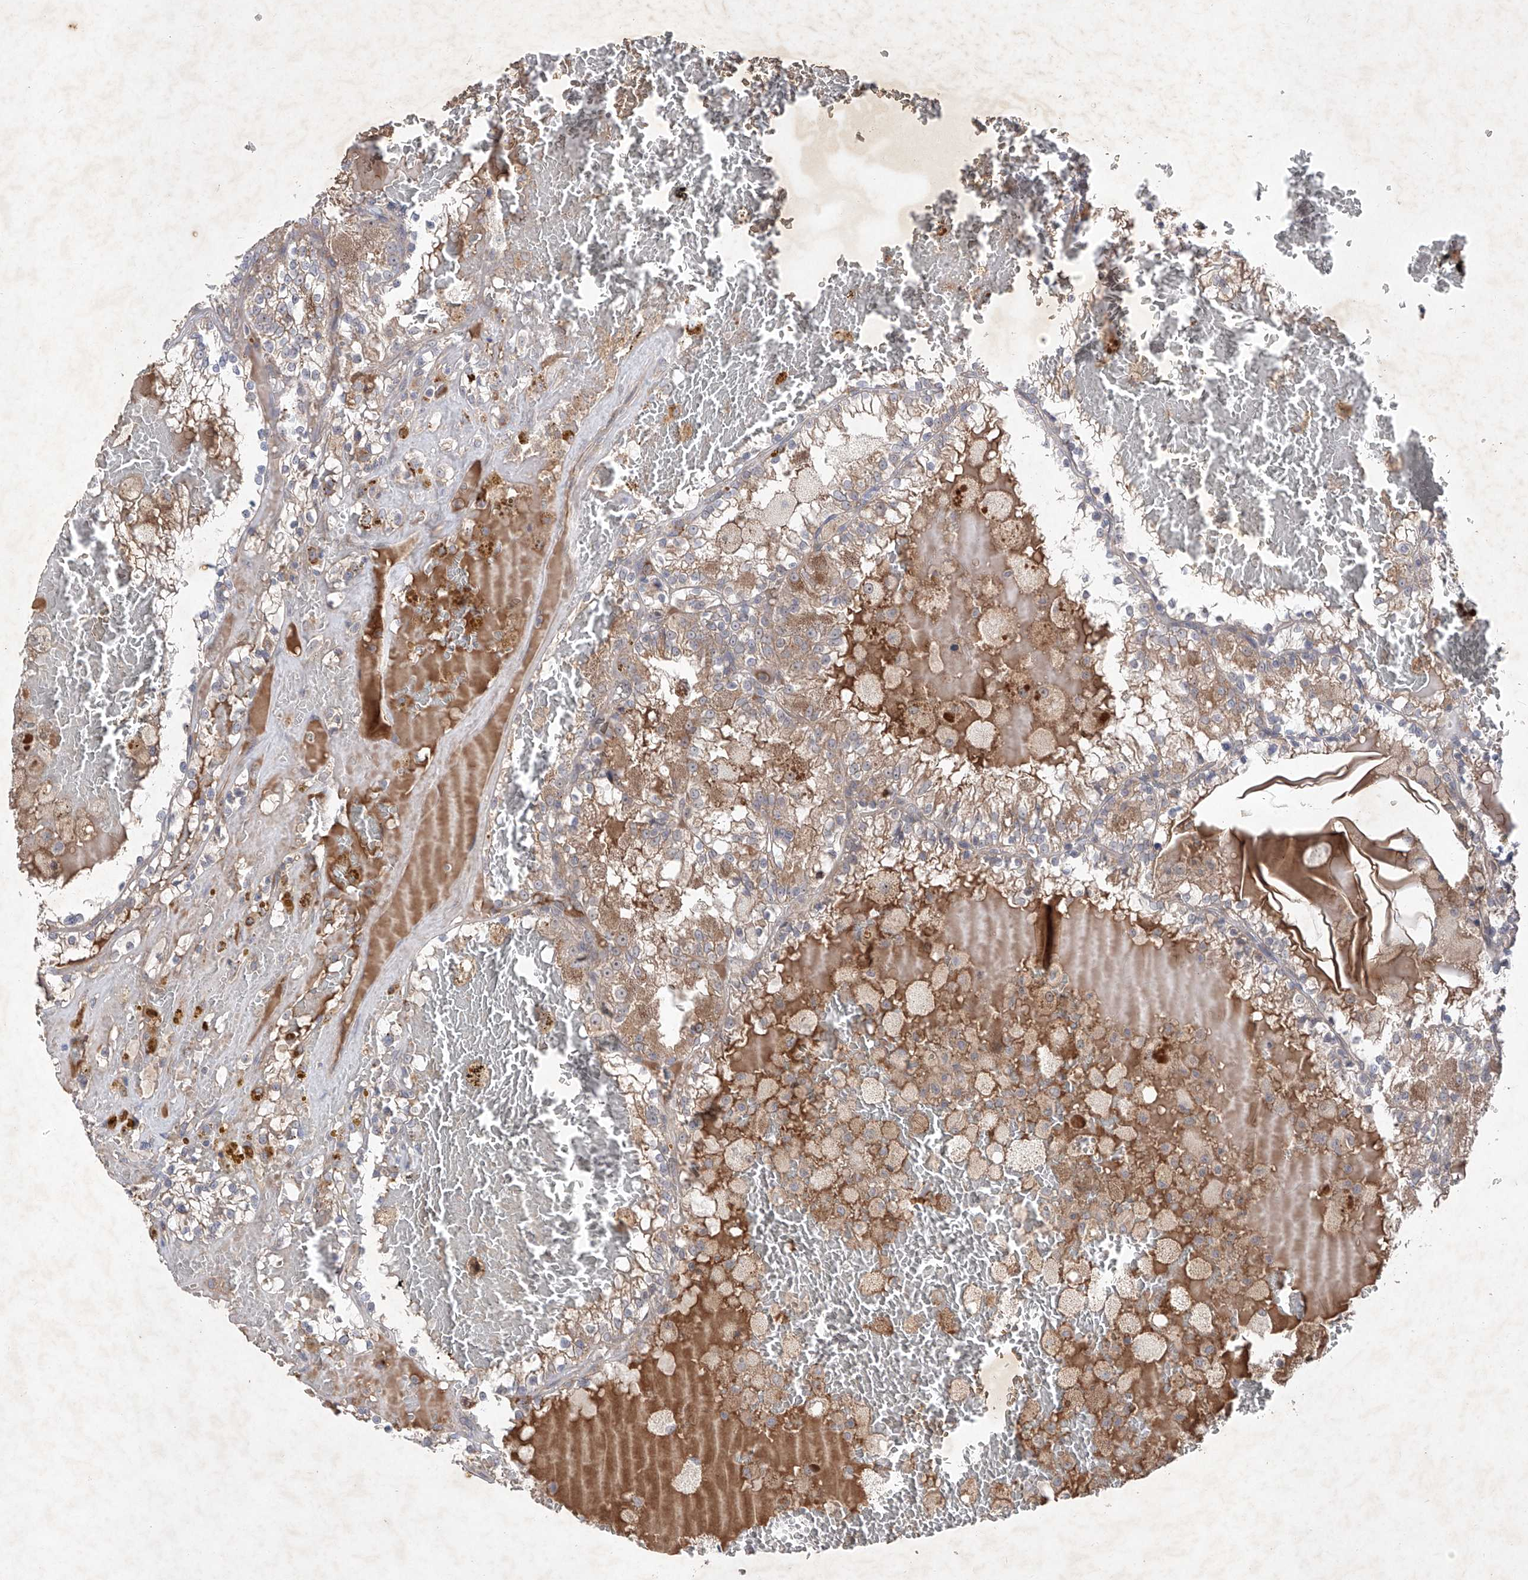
{"staining": {"intensity": "weak", "quantity": ">75%", "location": "cytoplasmic/membranous"}, "tissue": "renal cancer", "cell_type": "Tumor cells", "image_type": "cancer", "snomed": [{"axis": "morphology", "description": "Adenocarcinoma, NOS"}, {"axis": "topography", "description": "Kidney"}], "caption": "Immunohistochemistry photomicrograph of renal cancer (adenocarcinoma) stained for a protein (brown), which demonstrates low levels of weak cytoplasmic/membranous staining in approximately >75% of tumor cells.", "gene": "FAM135A", "patient": {"sex": "female", "age": 56}}